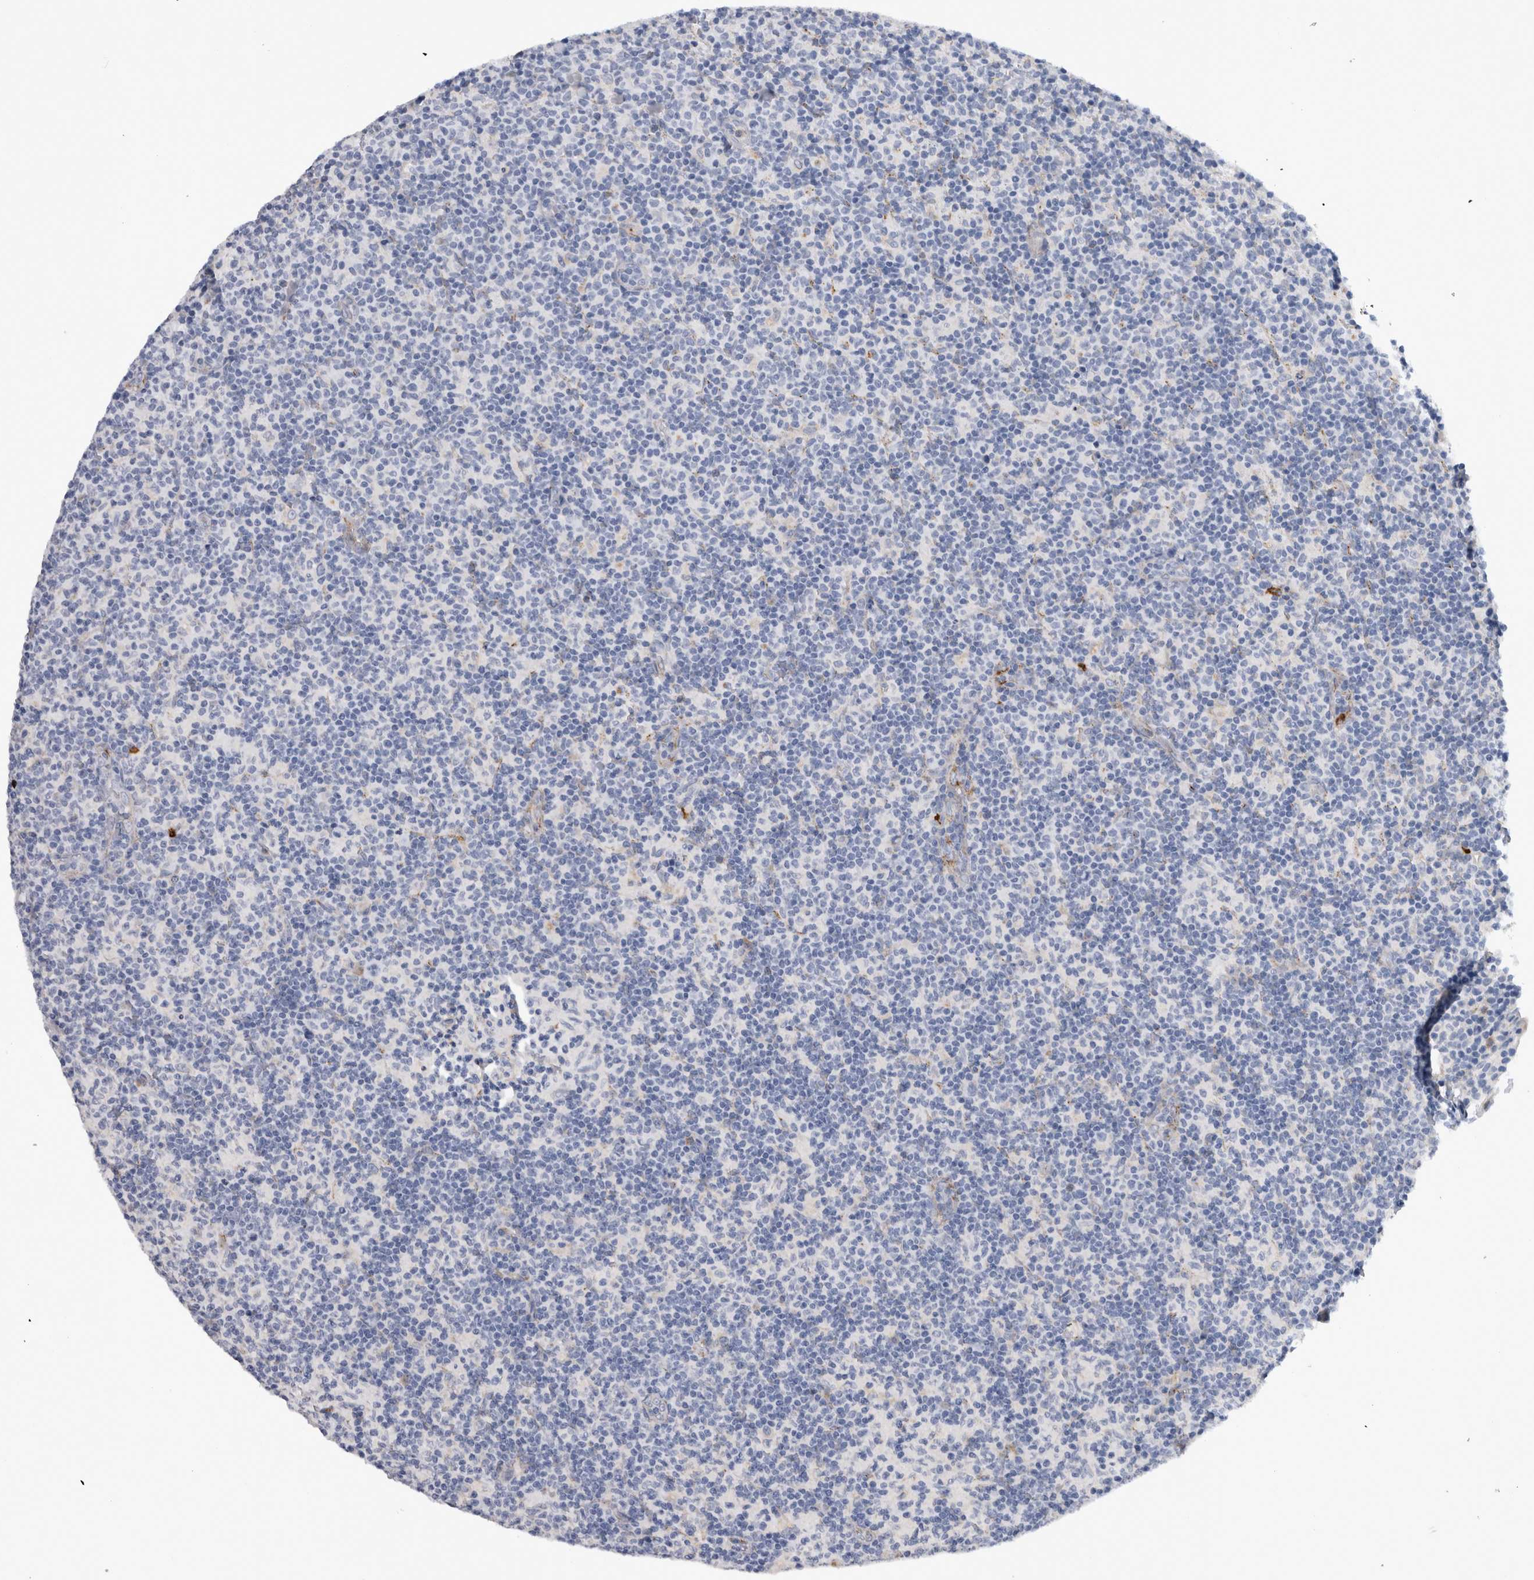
{"staining": {"intensity": "negative", "quantity": "none", "location": "none"}, "tissue": "lymph node", "cell_type": "Germinal center cells", "image_type": "normal", "snomed": [{"axis": "morphology", "description": "Normal tissue, NOS"}, {"axis": "morphology", "description": "Inflammation, NOS"}, {"axis": "topography", "description": "Lymph node"}], "caption": "The immunohistochemistry (IHC) histopathology image has no significant positivity in germinal center cells of lymph node. (Brightfield microscopy of DAB immunohistochemistry at high magnification).", "gene": "CD63", "patient": {"sex": "male", "age": 55}}